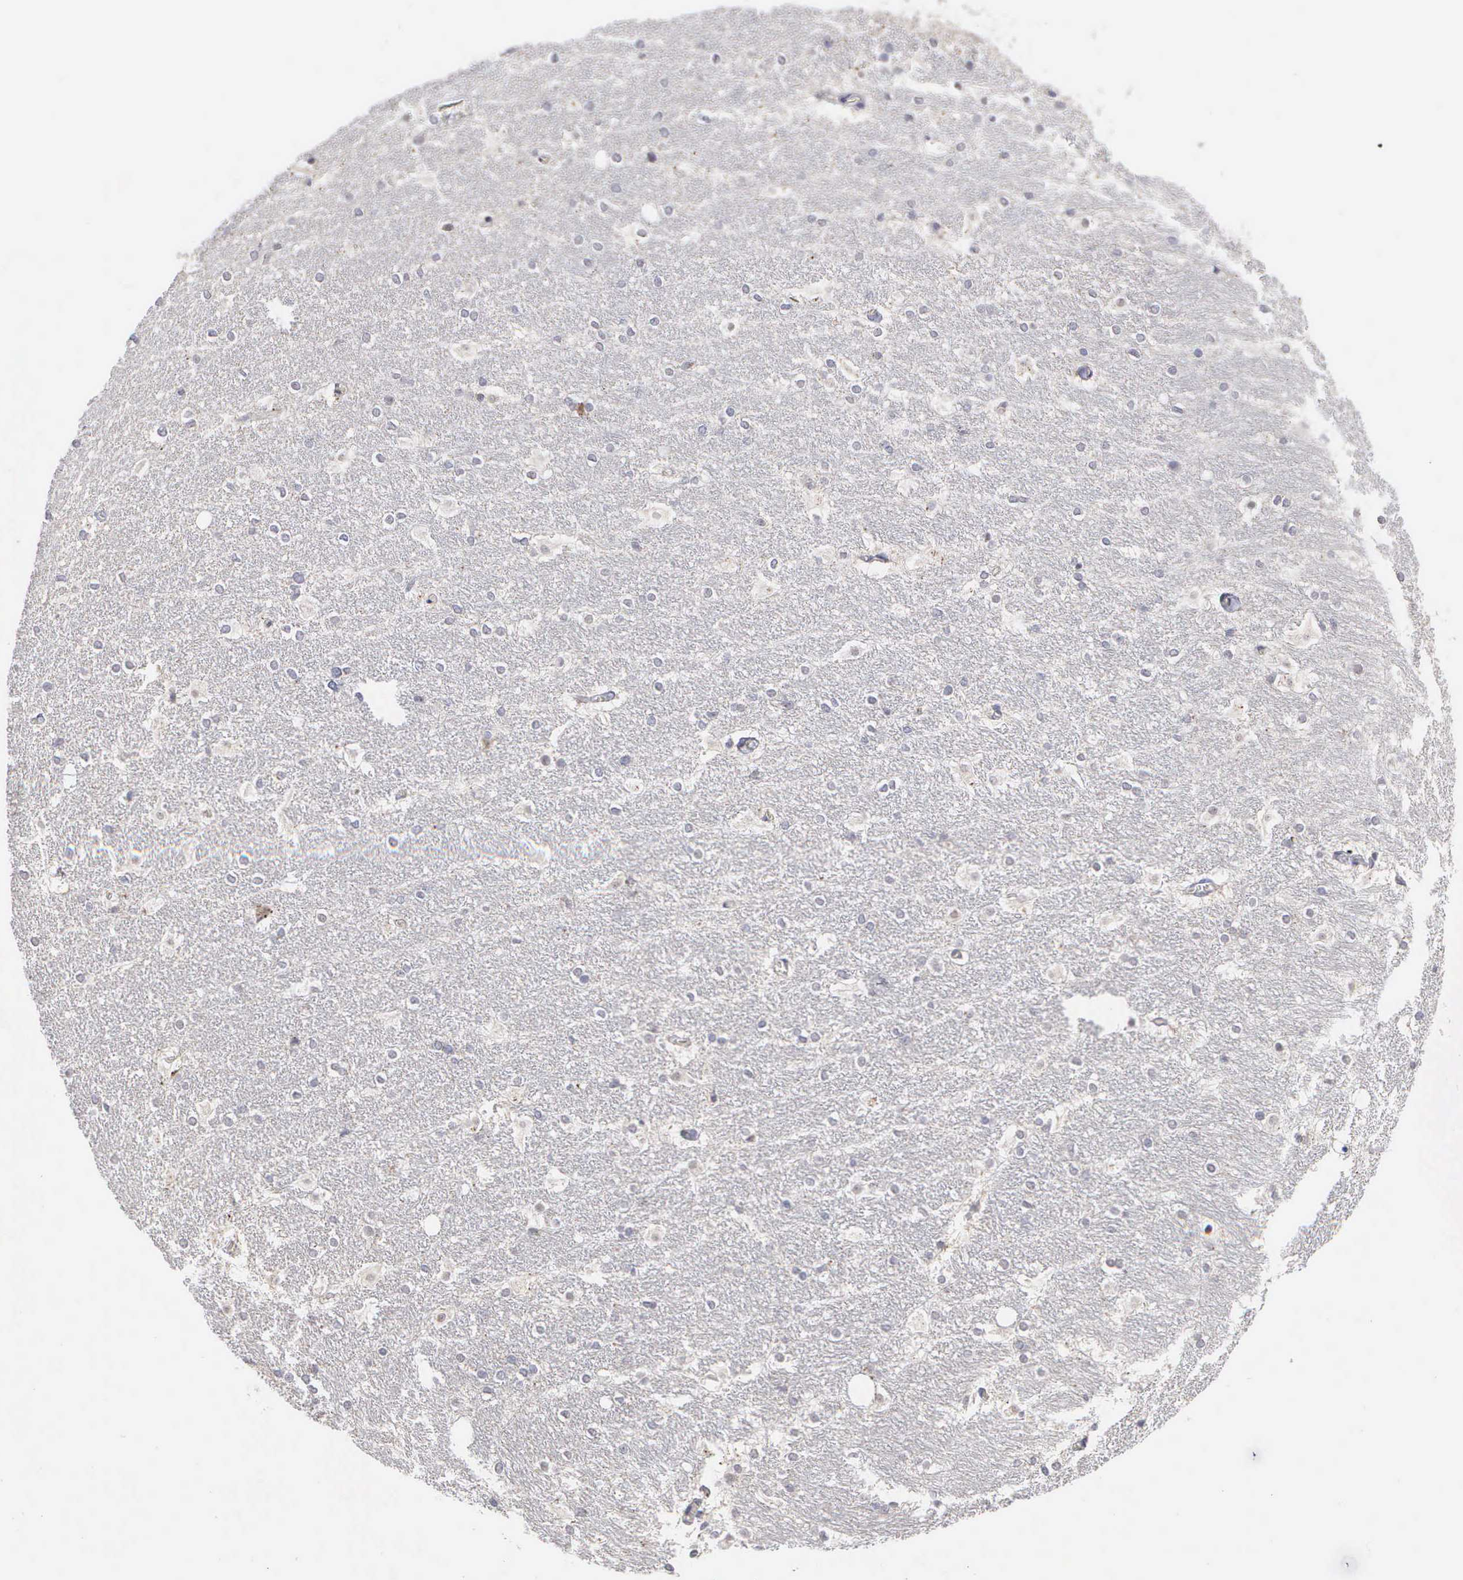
{"staining": {"intensity": "negative", "quantity": "none", "location": "none"}, "tissue": "hippocampus", "cell_type": "Glial cells", "image_type": "normal", "snomed": [{"axis": "morphology", "description": "Normal tissue, NOS"}, {"axis": "topography", "description": "Hippocampus"}], "caption": "This is a histopathology image of IHC staining of unremarkable hippocampus, which shows no expression in glial cells. The staining was performed using DAB to visualize the protein expression in brown, while the nuclei were stained in blue with hematoxylin (Magnification: 20x).", "gene": "KDM6A", "patient": {"sex": "female", "age": 19}}